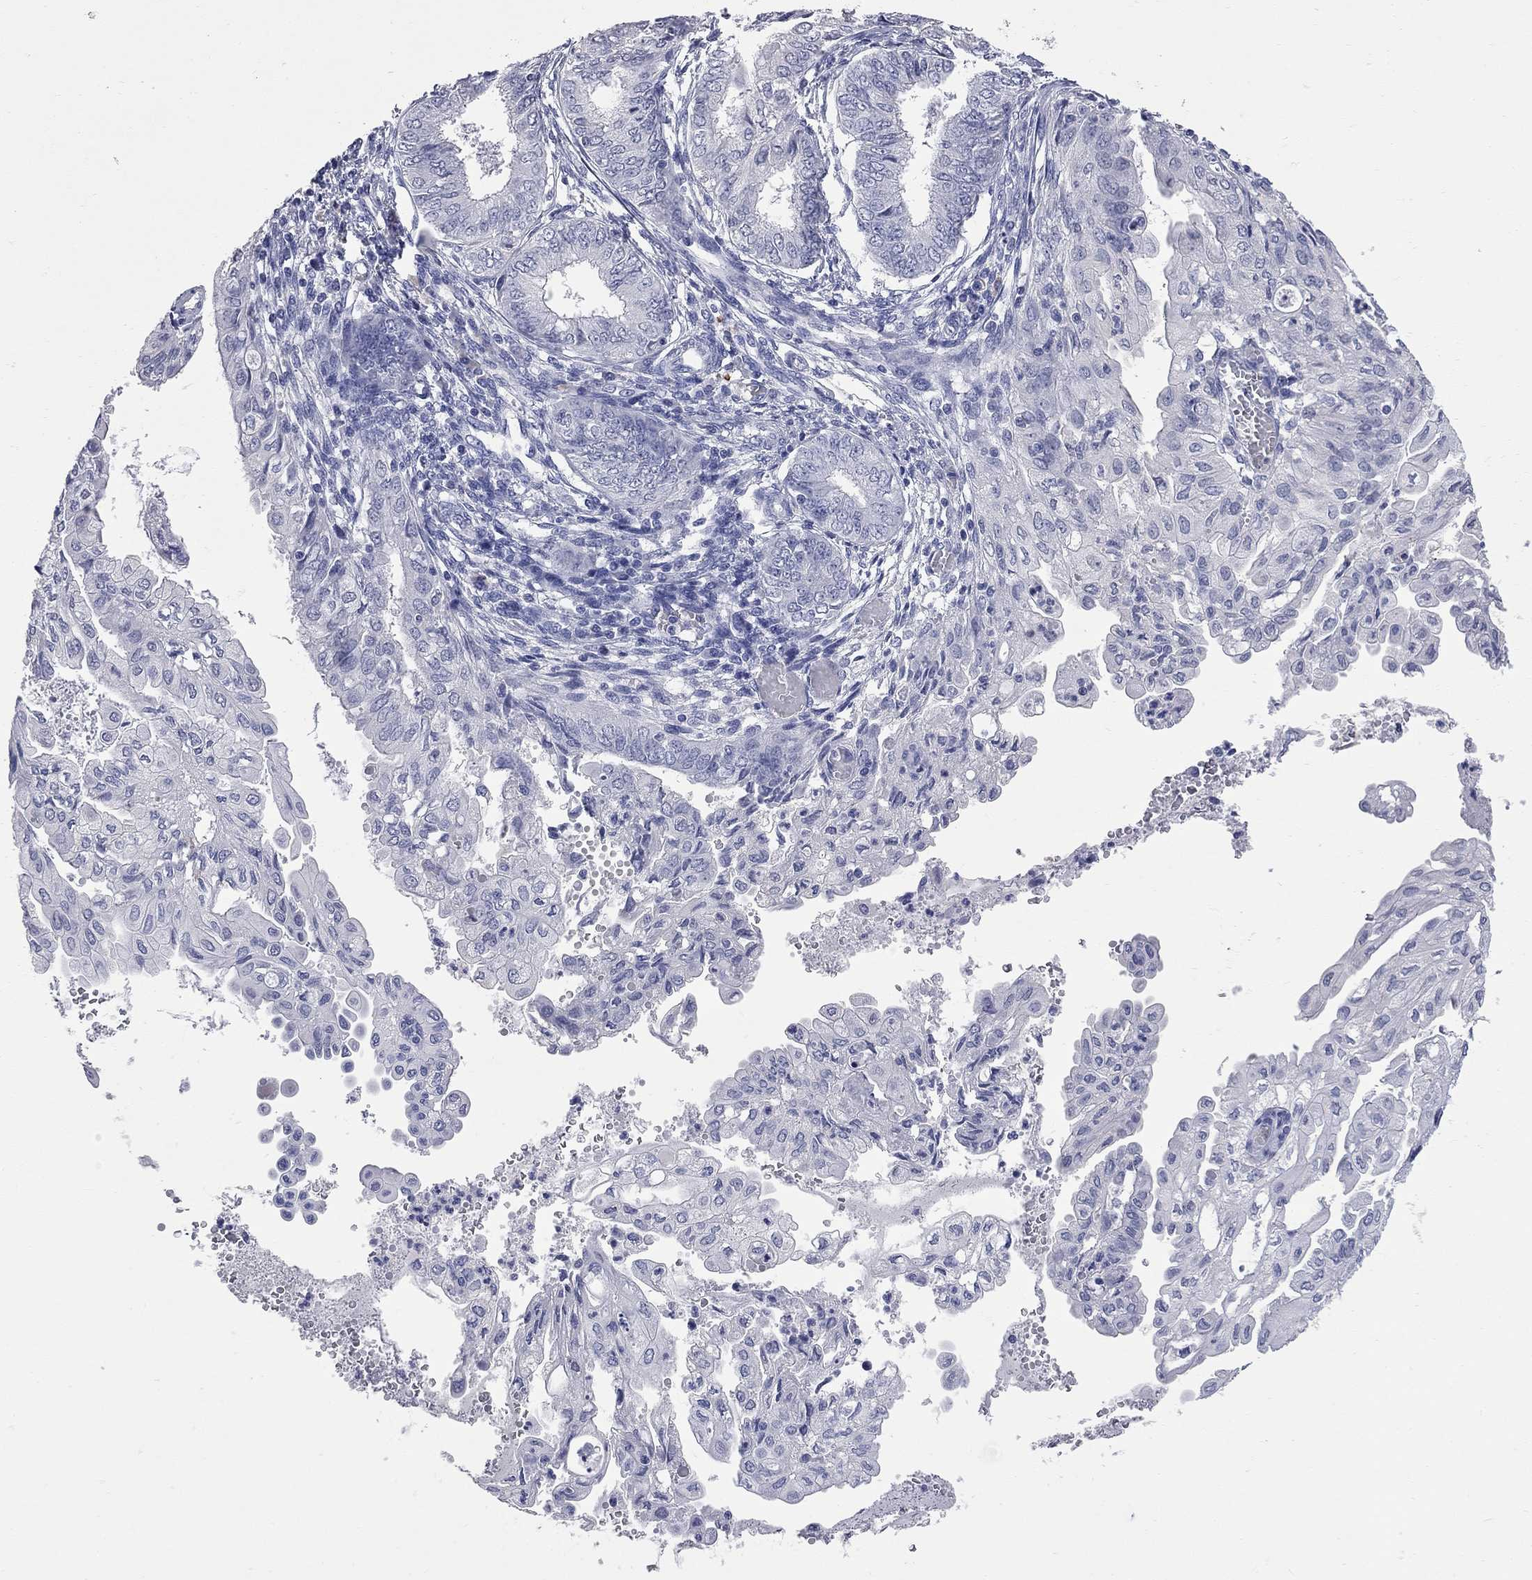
{"staining": {"intensity": "negative", "quantity": "none", "location": "none"}, "tissue": "endometrial cancer", "cell_type": "Tumor cells", "image_type": "cancer", "snomed": [{"axis": "morphology", "description": "Adenocarcinoma, NOS"}, {"axis": "topography", "description": "Endometrium"}], "caption": "This is a image of immunohistochemistry staining of adenocarcinoma (endometrial), which shows no positivity in tumor cells.", "gene": "FAM221B", "patient": {"sex": "female", "age": 68}}